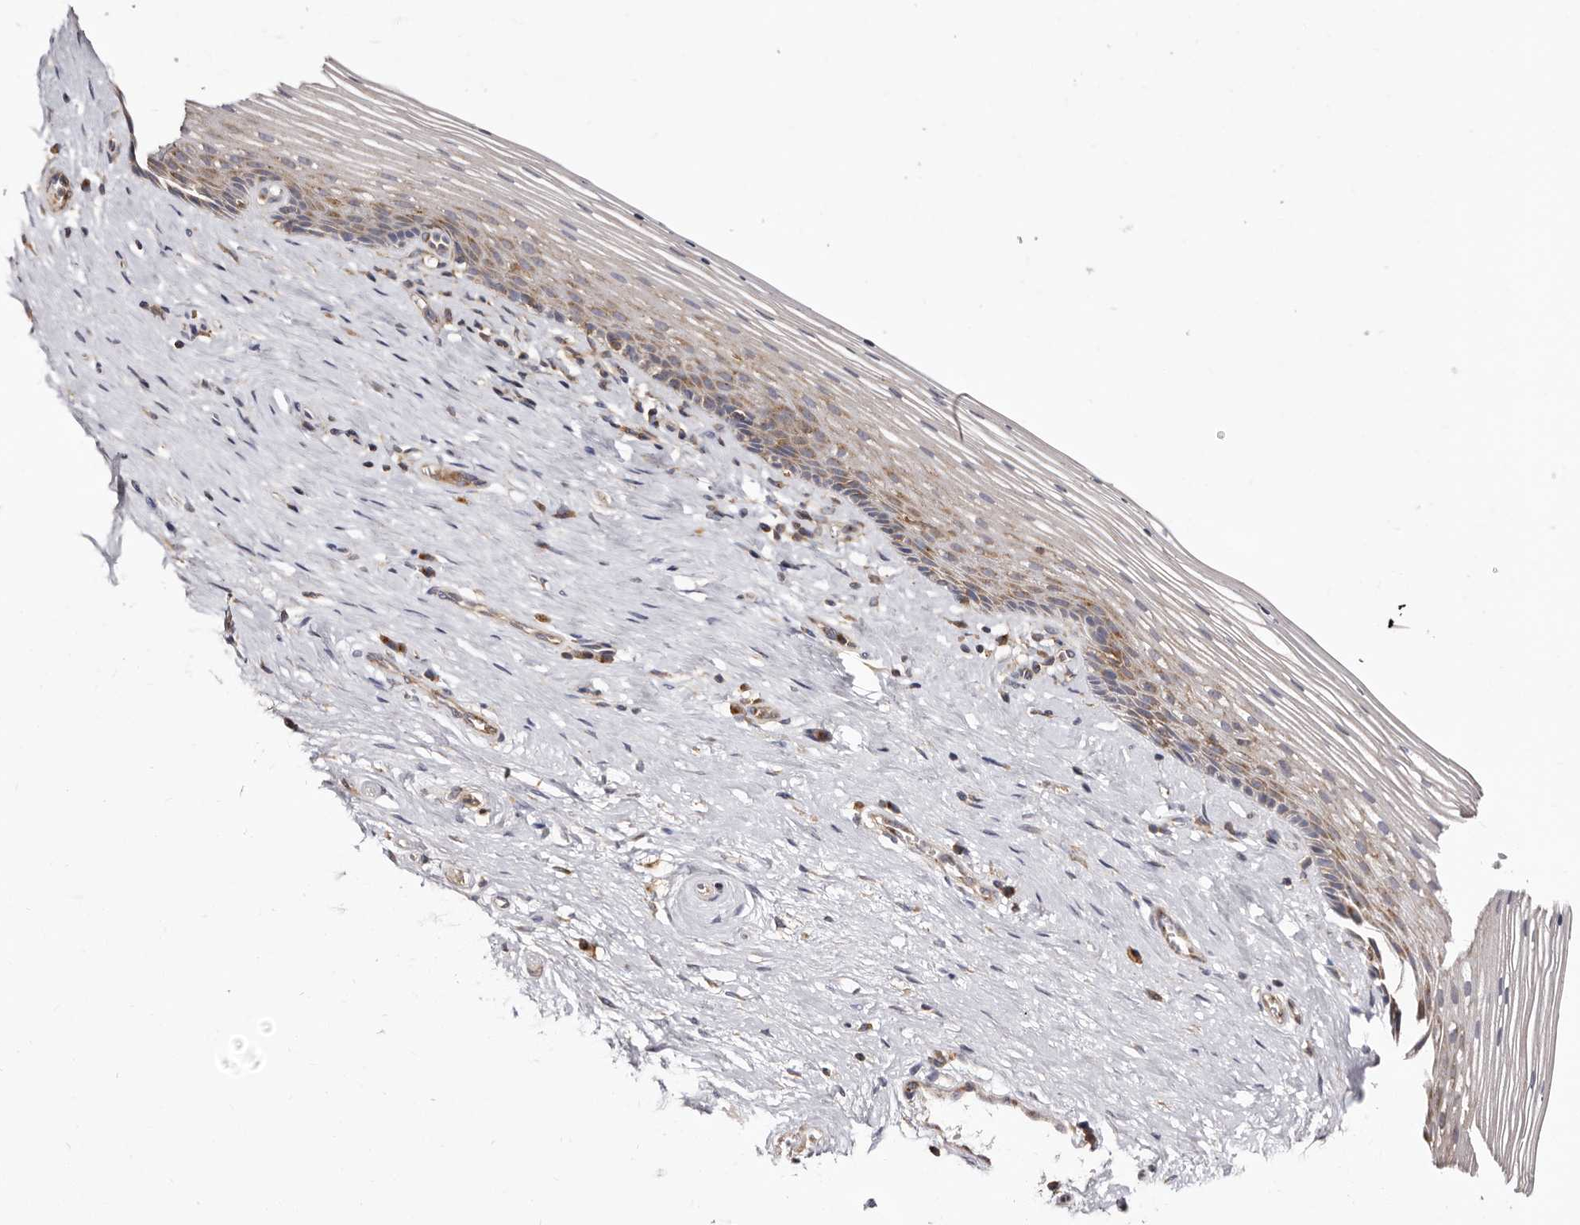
{"staining": {"intensity": "weak", "quantity": "25%-75%", "location": "cytoplasmic/membranous"}, "tissue": "vagina", "cell_type": "Squamous epithelial cells", "image_type": "normal", "snomed": [{"axis": "morphology", "description": "Normal tissue, NOS"}, {"axis": "topography", "description": "Vagina"}], "caption": "High-power microscopy captured an immunohistochemistry histopathology image of unremarkable vagina, revealing weak cytoplasmic/membranous positivity in about 25%-75% of squamous epithelial cells.", "gene": "COQ8B", "patient": {"sex": "female", "age": 46}}